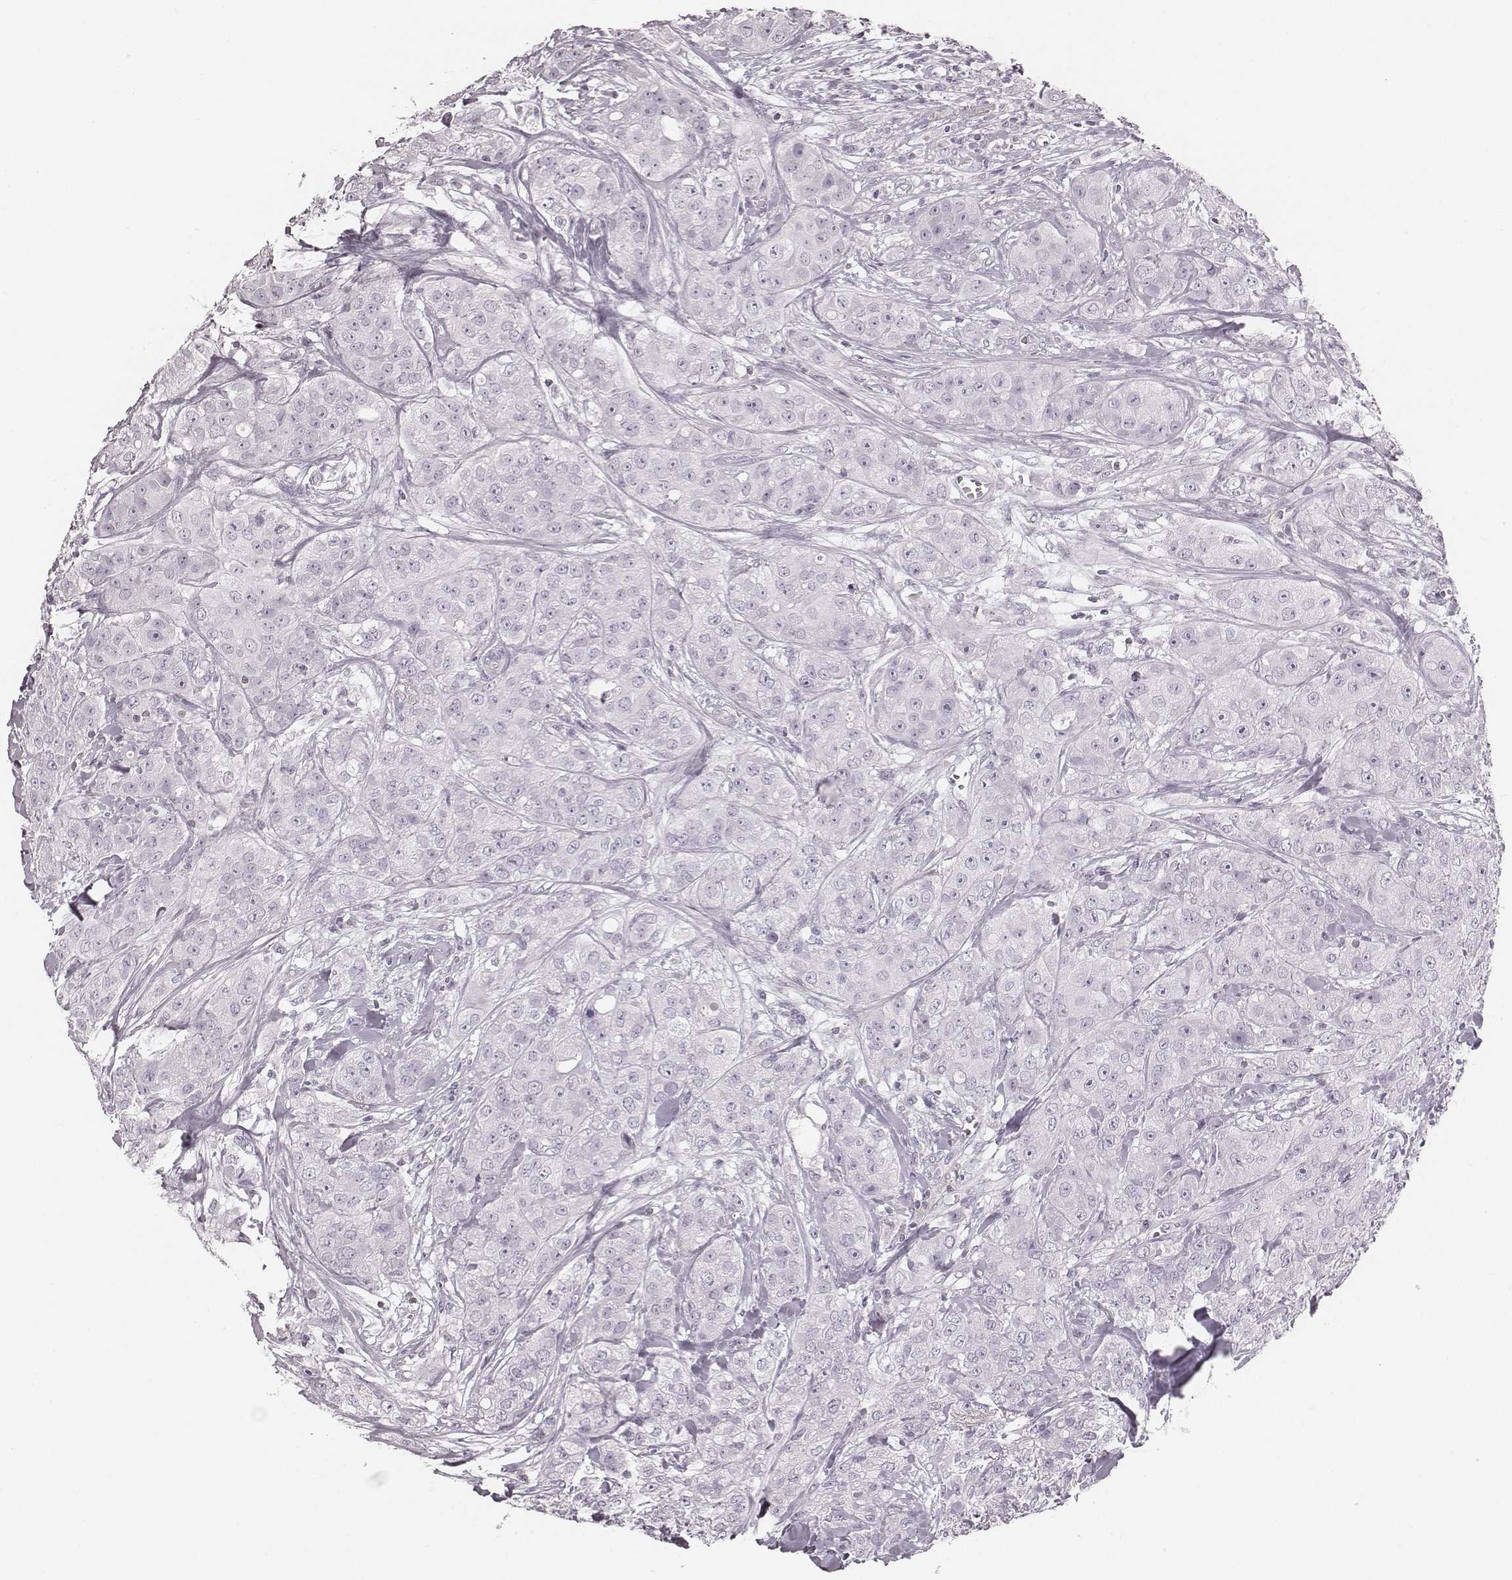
{"staining": {"intensity": "negative", "quantity": "none", "location": "none"}, "tissue": "breast cancer", "cell_type": "Tumor cells", "image_type": "cancer", "snomed": [{"axis": "morphology", "description": "Duct carcinoma"}, {"axis": "topography", "description": "Breast"}], "caption": "IHC photomicrograph of human intraductal carcinoma (breast) stained for a protein (brown), which displays no positivity in tumor cells.", "gene": "ZNF365", "patient": {"sex": "female", "age": 43}}